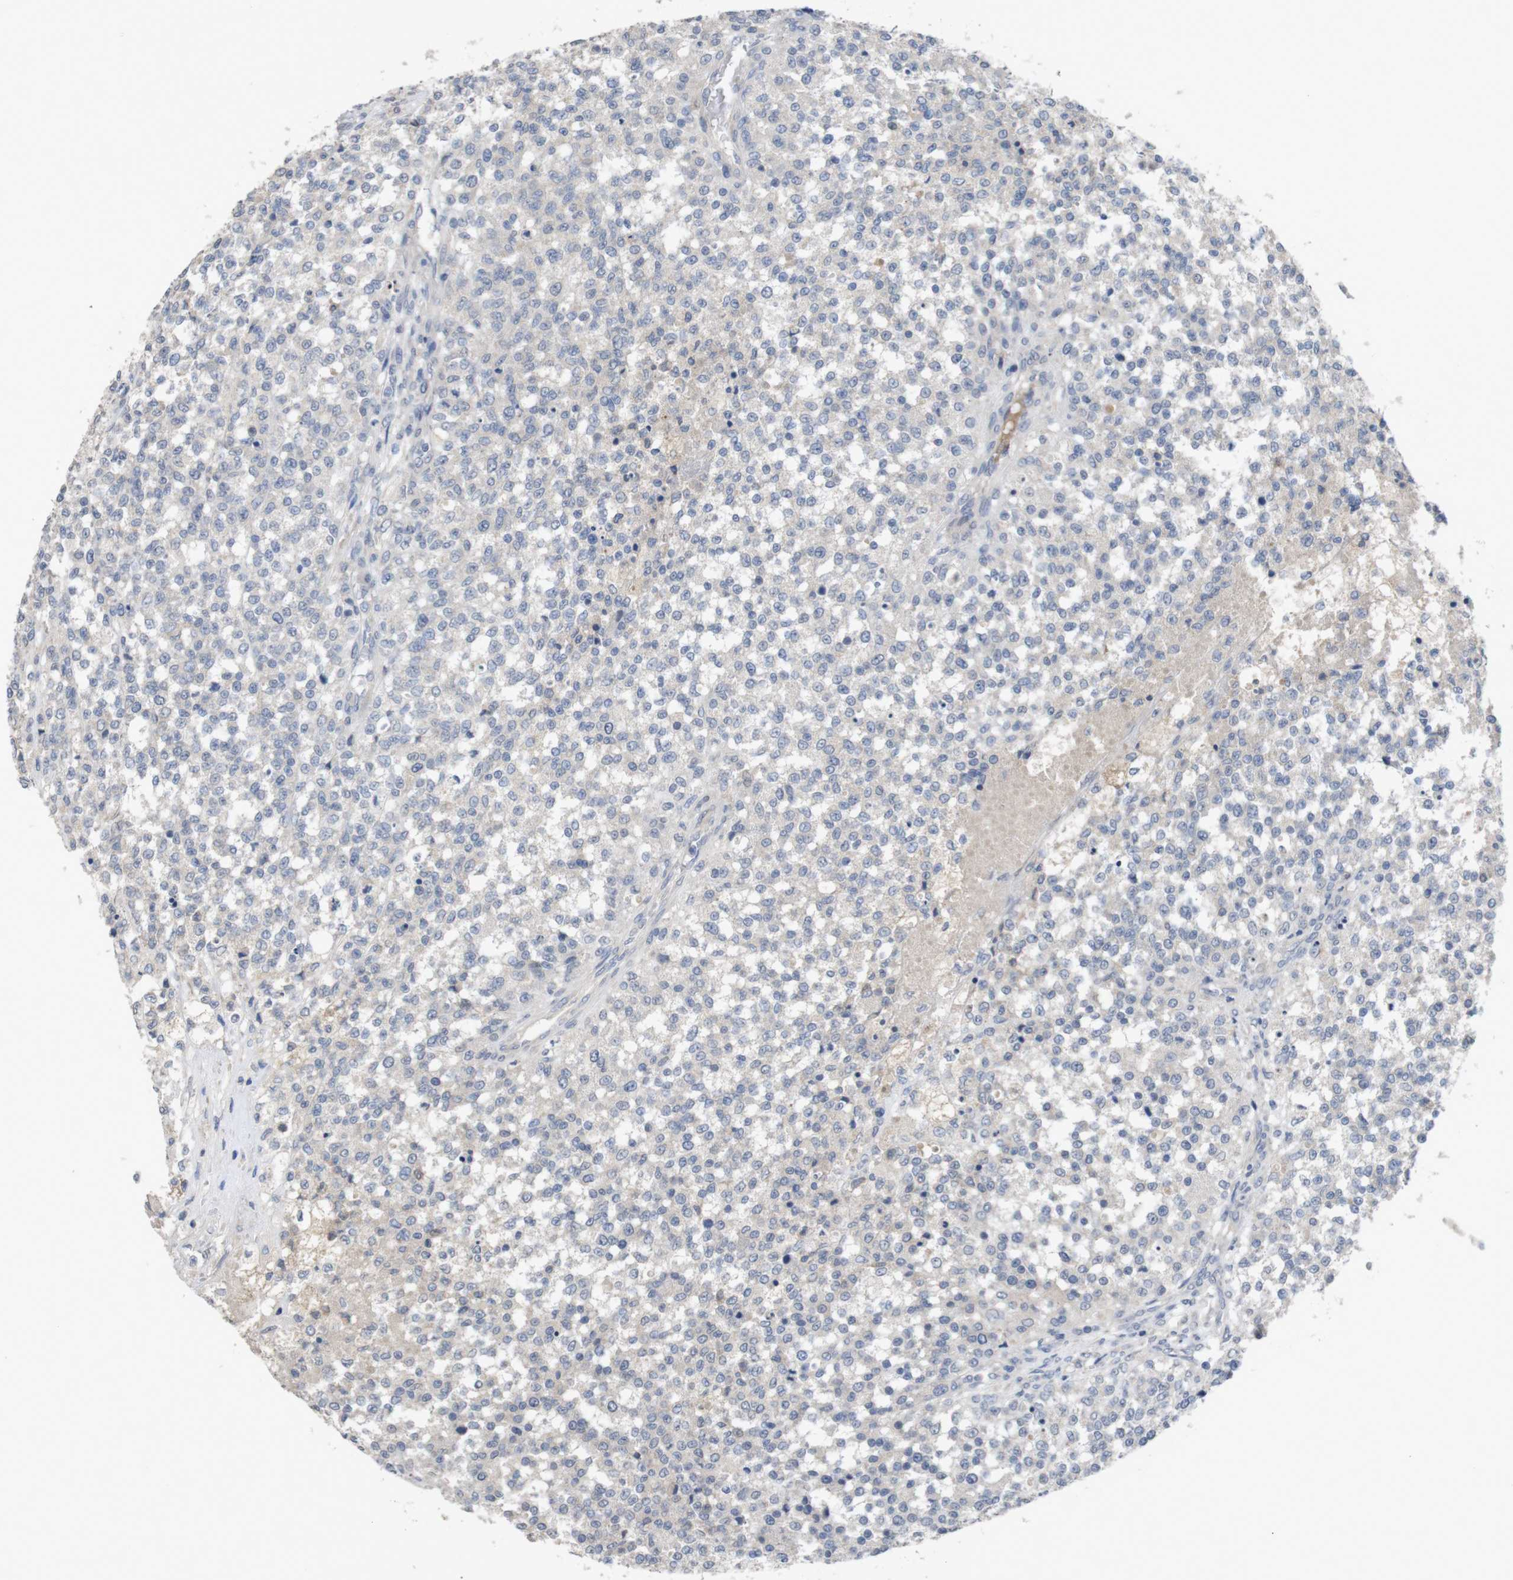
{"staining": {"intensity": "negative", "quantity": "none", "location": "none"}, "tissue": "testis cancer", "cell_type": "Tumor cells", "image_type": "cancer", "snomed": [{"axis": "morphology", "description": "Seminoma, NOS"}, {"axis": "topography", "description": "Testis"}], "caption": "Image shows no protein expression in tumor cells of testis seminoma tissue.", "gene": "BCAR3", "patient": {"sex": "male", "age": 59}}